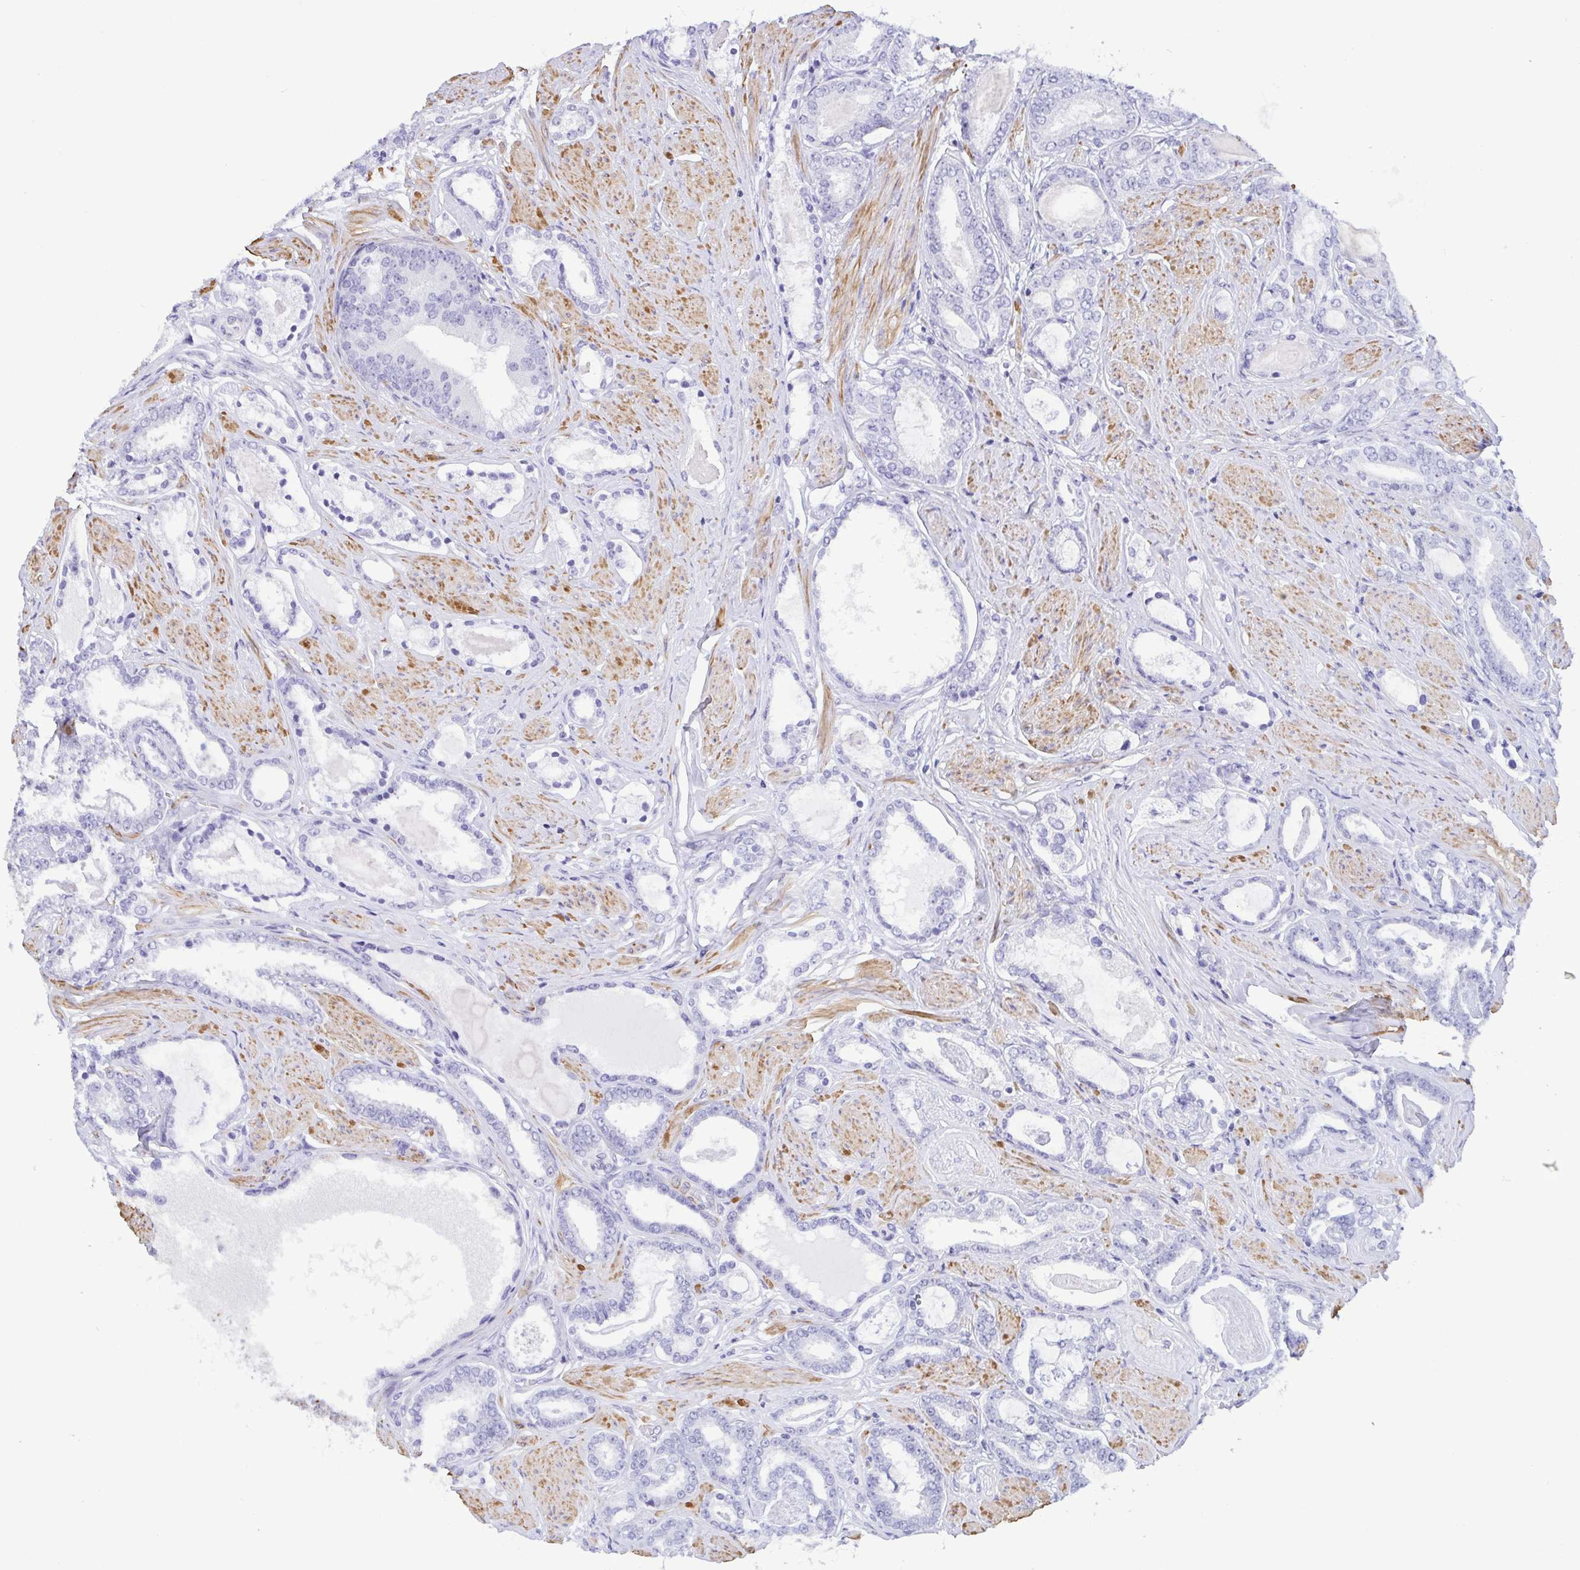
{"staining": {"intensity": "negative", "quantity": "none", "location": "none"}, "tissue": "prostate cancer", "cell_type": "Tumor cells", "image_type": "cancer", "snomed": [{"axis": "morphology", "description": "Adenocarcinoma, High grade"}, {"axis": "topography", "description": "Prostate"}], "caption": "Protein analysis of adenocarcinoma (high-grade) (prostate) displays no significant positivity in tumor cells.", "gene": "MYL7", "patient": {"sex": "male", "age": 63}}